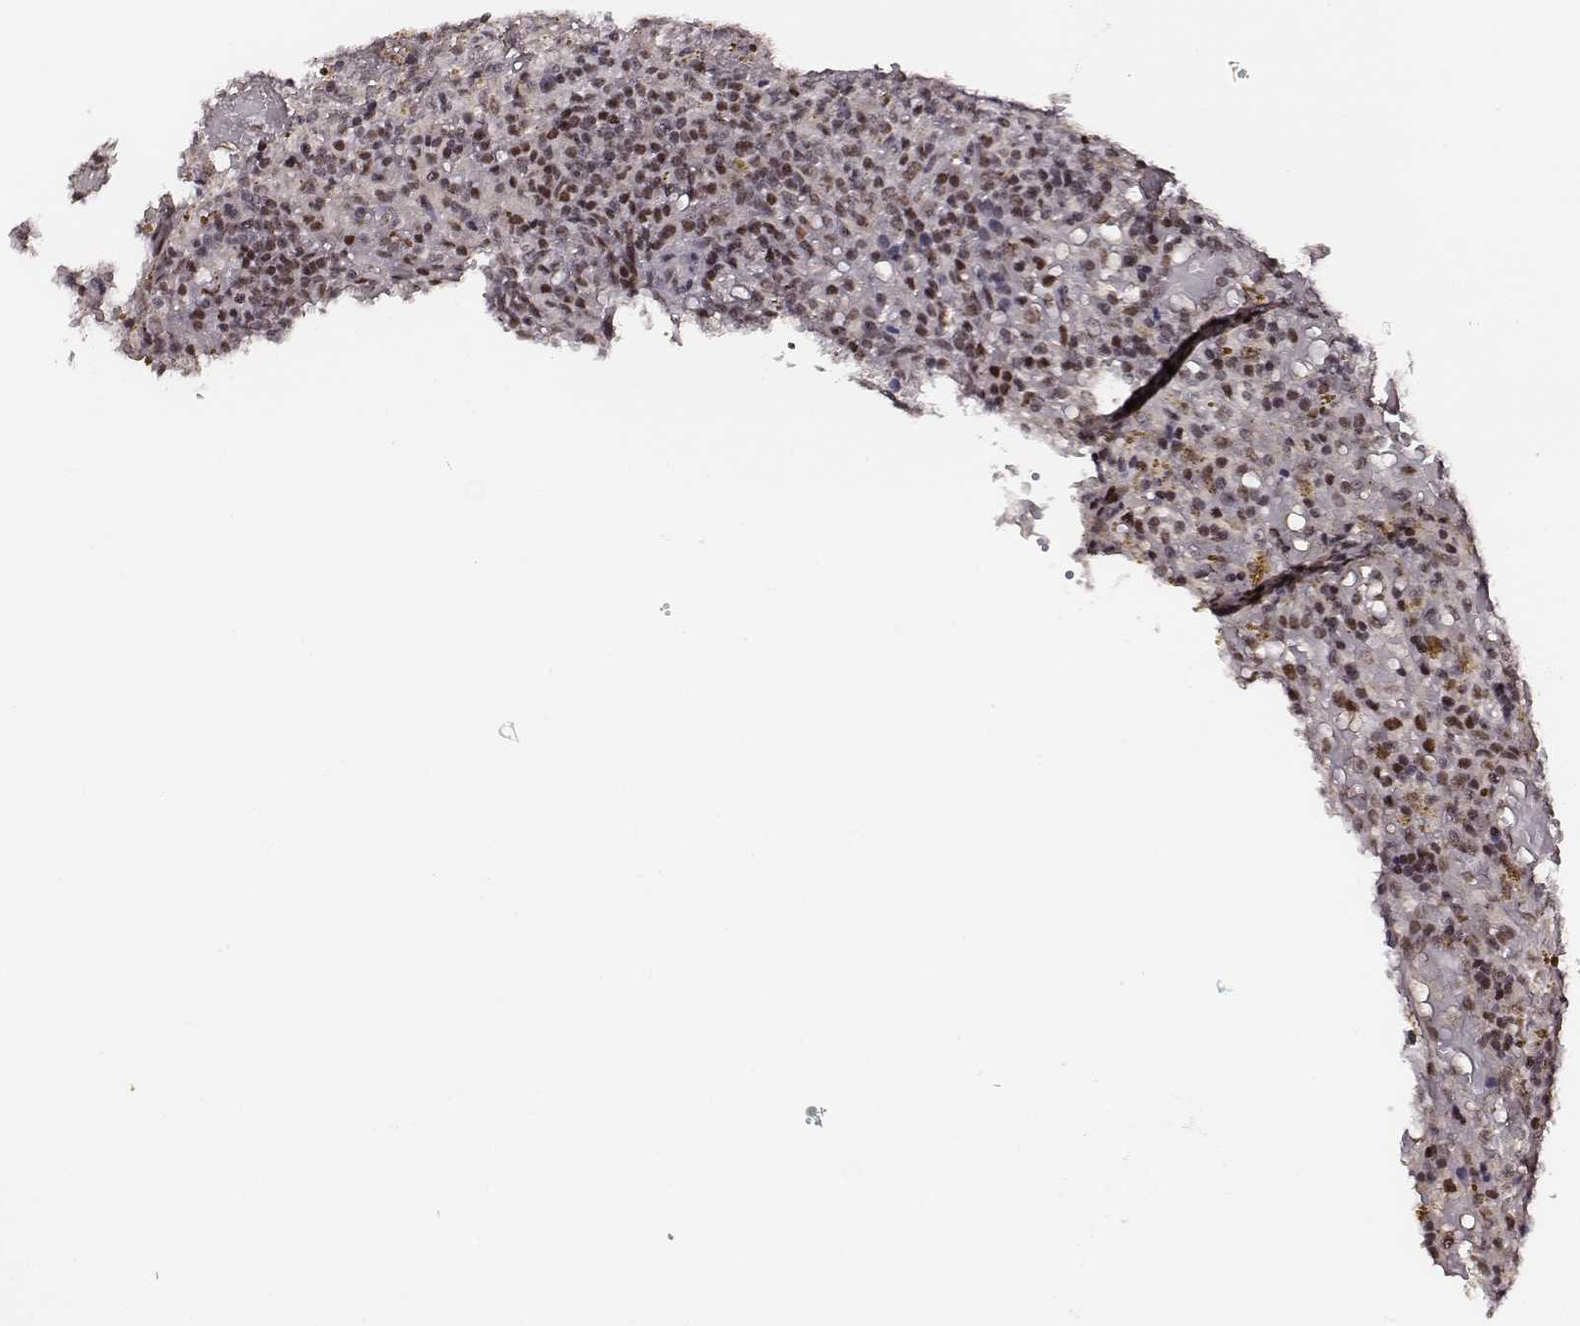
{"staining": {"intensity": "strong", "quantity": ">75%", "location": "nuclear"}, "tissue": "lymphoma", "cell_type": "Tumor cells", "image_type": "cancer", "snomed": [{"axis": "morphology", "description": "Malignant lymphoma, non-Hodgkin's type, Low grade"}, {"axis": "topography", "description": "Spleen"}], "caption": "Immunohistochemical staining of low-grade malignant lymphoma, non-Hodgkin's type exhibits high levels of strong nuclear protein positivity in approximately >75% of tumor cells.", "gene": "PPARA", "patient": {"sex": "female", "age": 65}}